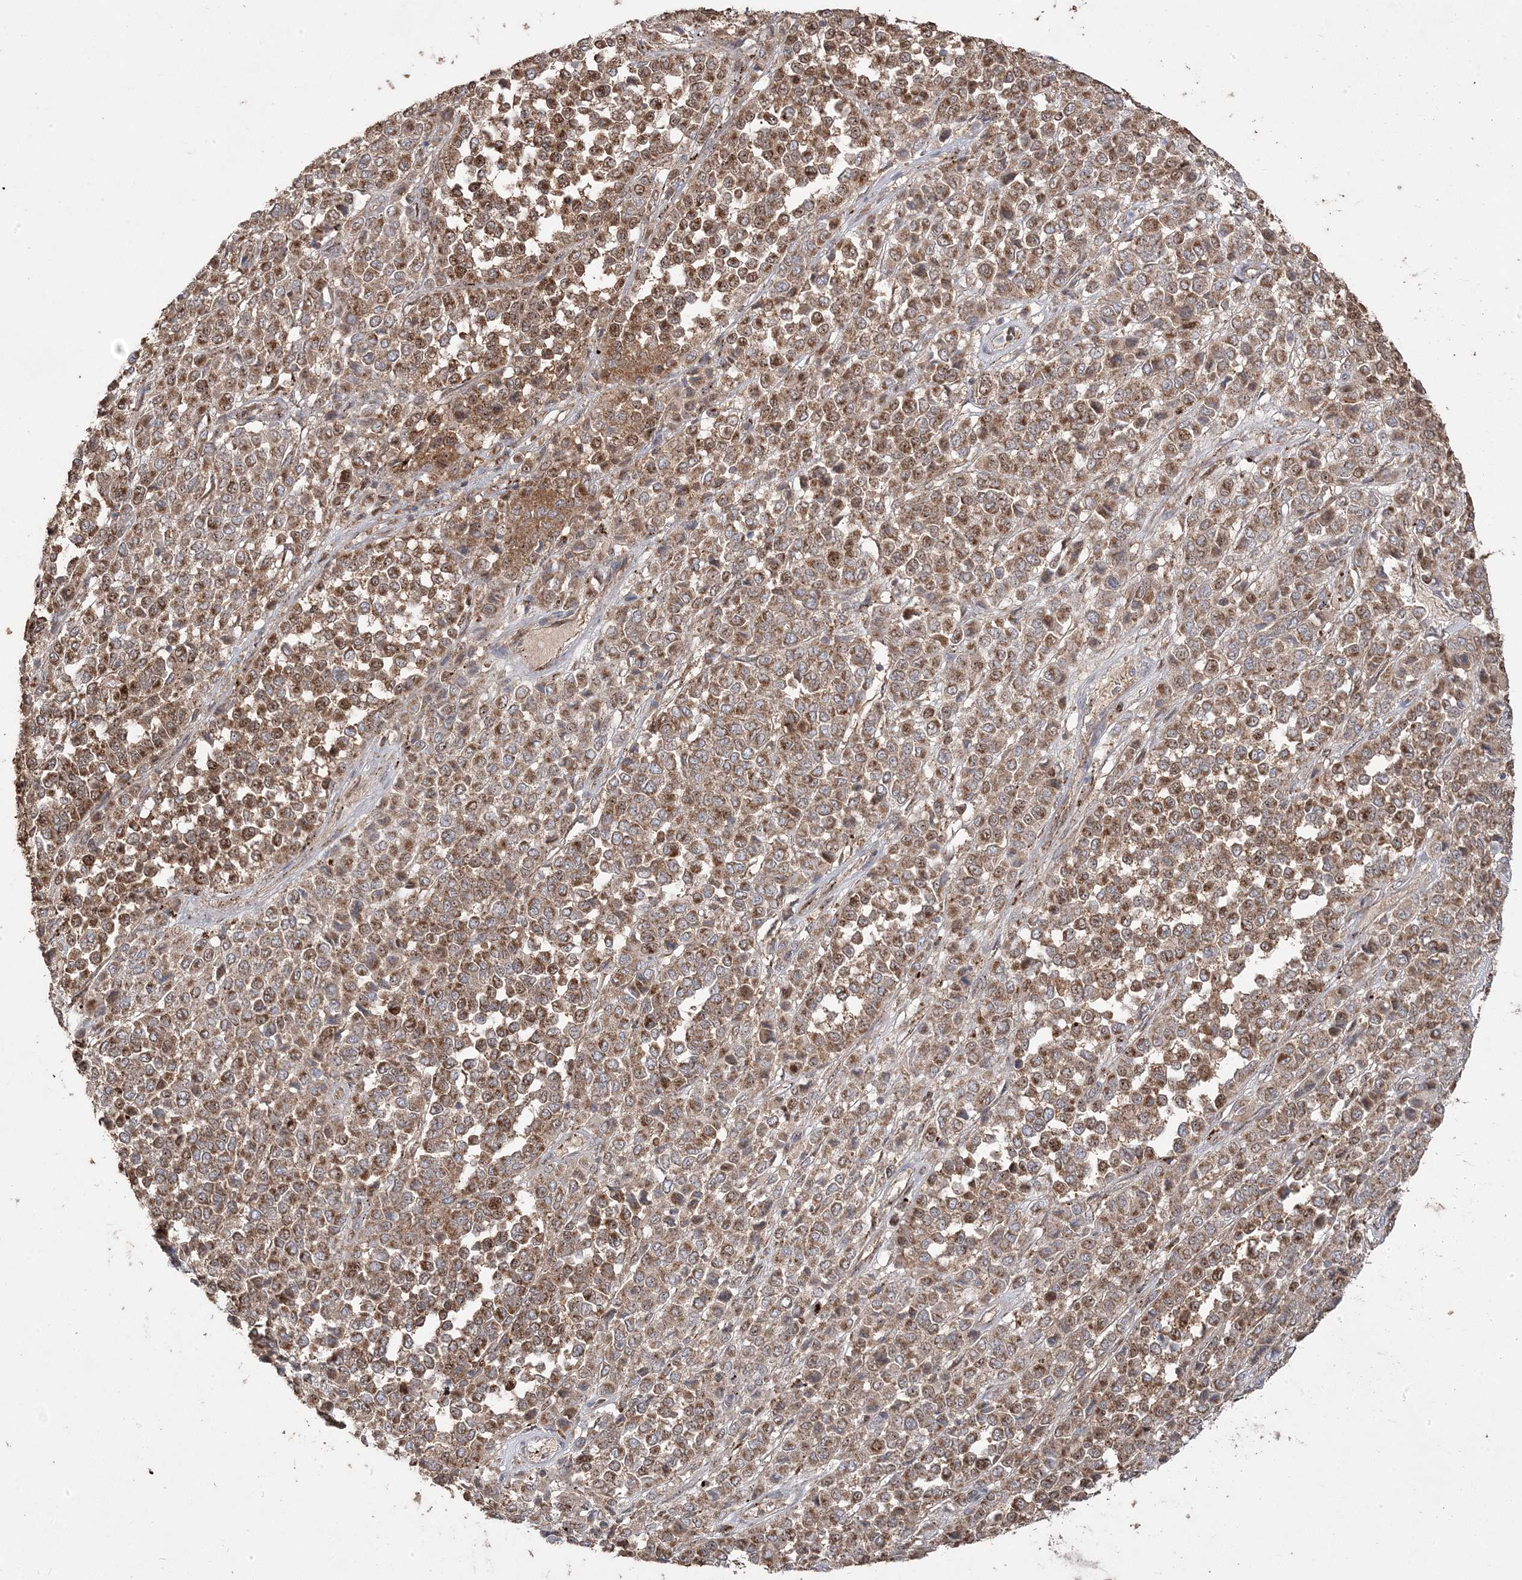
{"staining": {"intensity": "moderate", "quantity": ">75%", "location": "cytoplasmic/membranous"}, "tissue": "melanoma", "cell_type": "Tumor cells", "image_type": "cancer", "snomed": [{"axis": "morphology", "description": "Malignant melanoma, Metastatic site"}, {"axis": "topography", "description": "Pancreas"}], "caption": "Immunohistochemical staining of human malignant melanoma (metastatic site) demonstrates moderate cytoplasmic/membranous protein staining in approximately >75% of tumor cells.", "gene": "PPOX", "patient": {"sex": "female", "age": 30}}